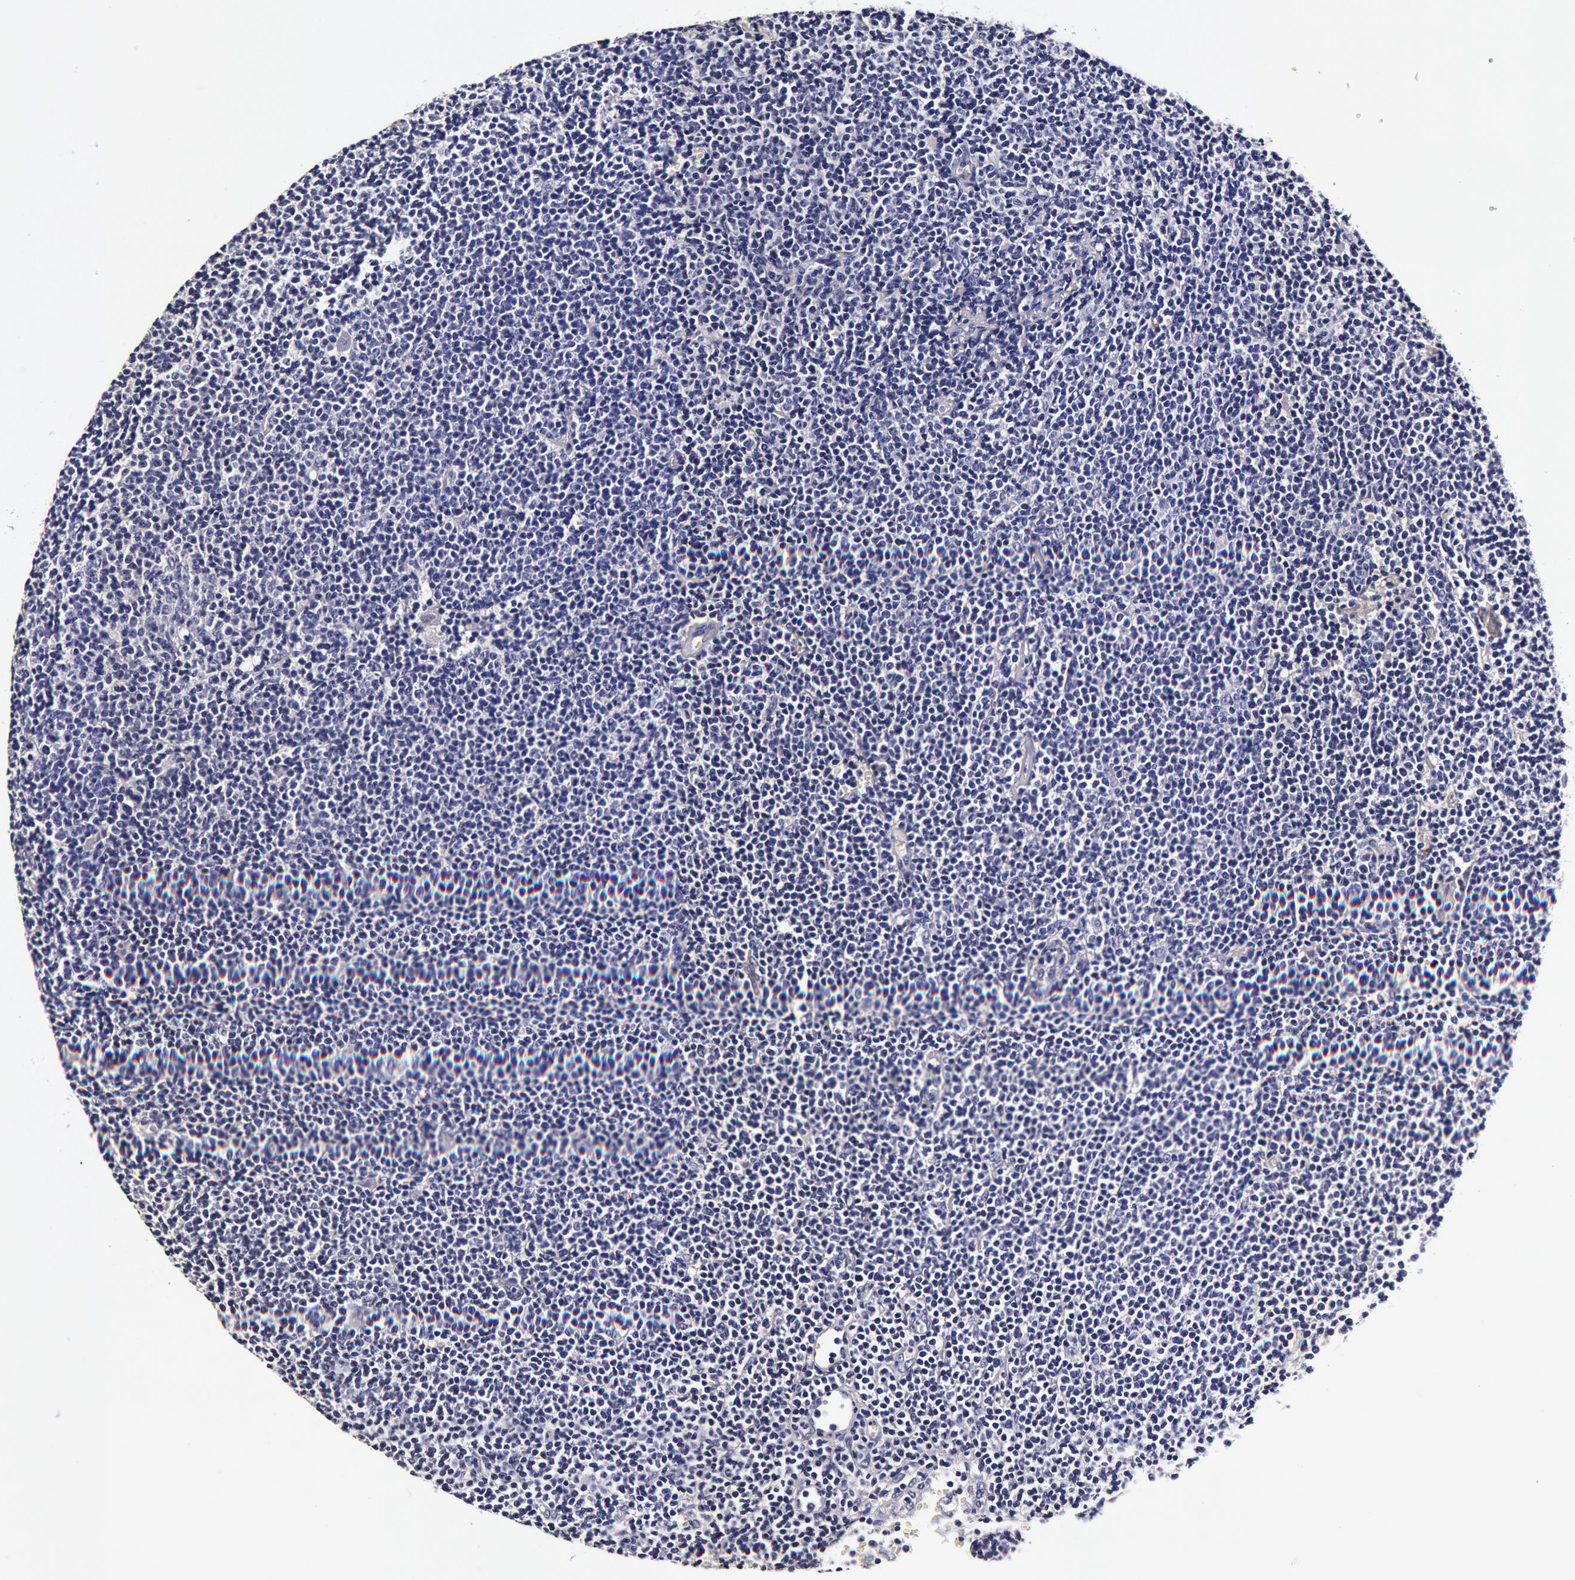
{"staining": {"intensity": "negative", "quantity": "none", "location": "none"}, "tissue": "lymphoma", "cell_type": "Tumor cells", "image_type": "cancer", "snomed": [{"axis": "morphology", "description": "Malignant lymphoma, non-Hodgkin's type, Low grade"}, {"axis": "topography", "description": "Lymph node"}], "caption": "DAB immunohistochemical staining of low-grade malignant lymphoma, non-Hodgkin's type shows no significant staining in tumor cells.", "gene": "CCDC22", "patient": {"sex": "male", "age": 65}}